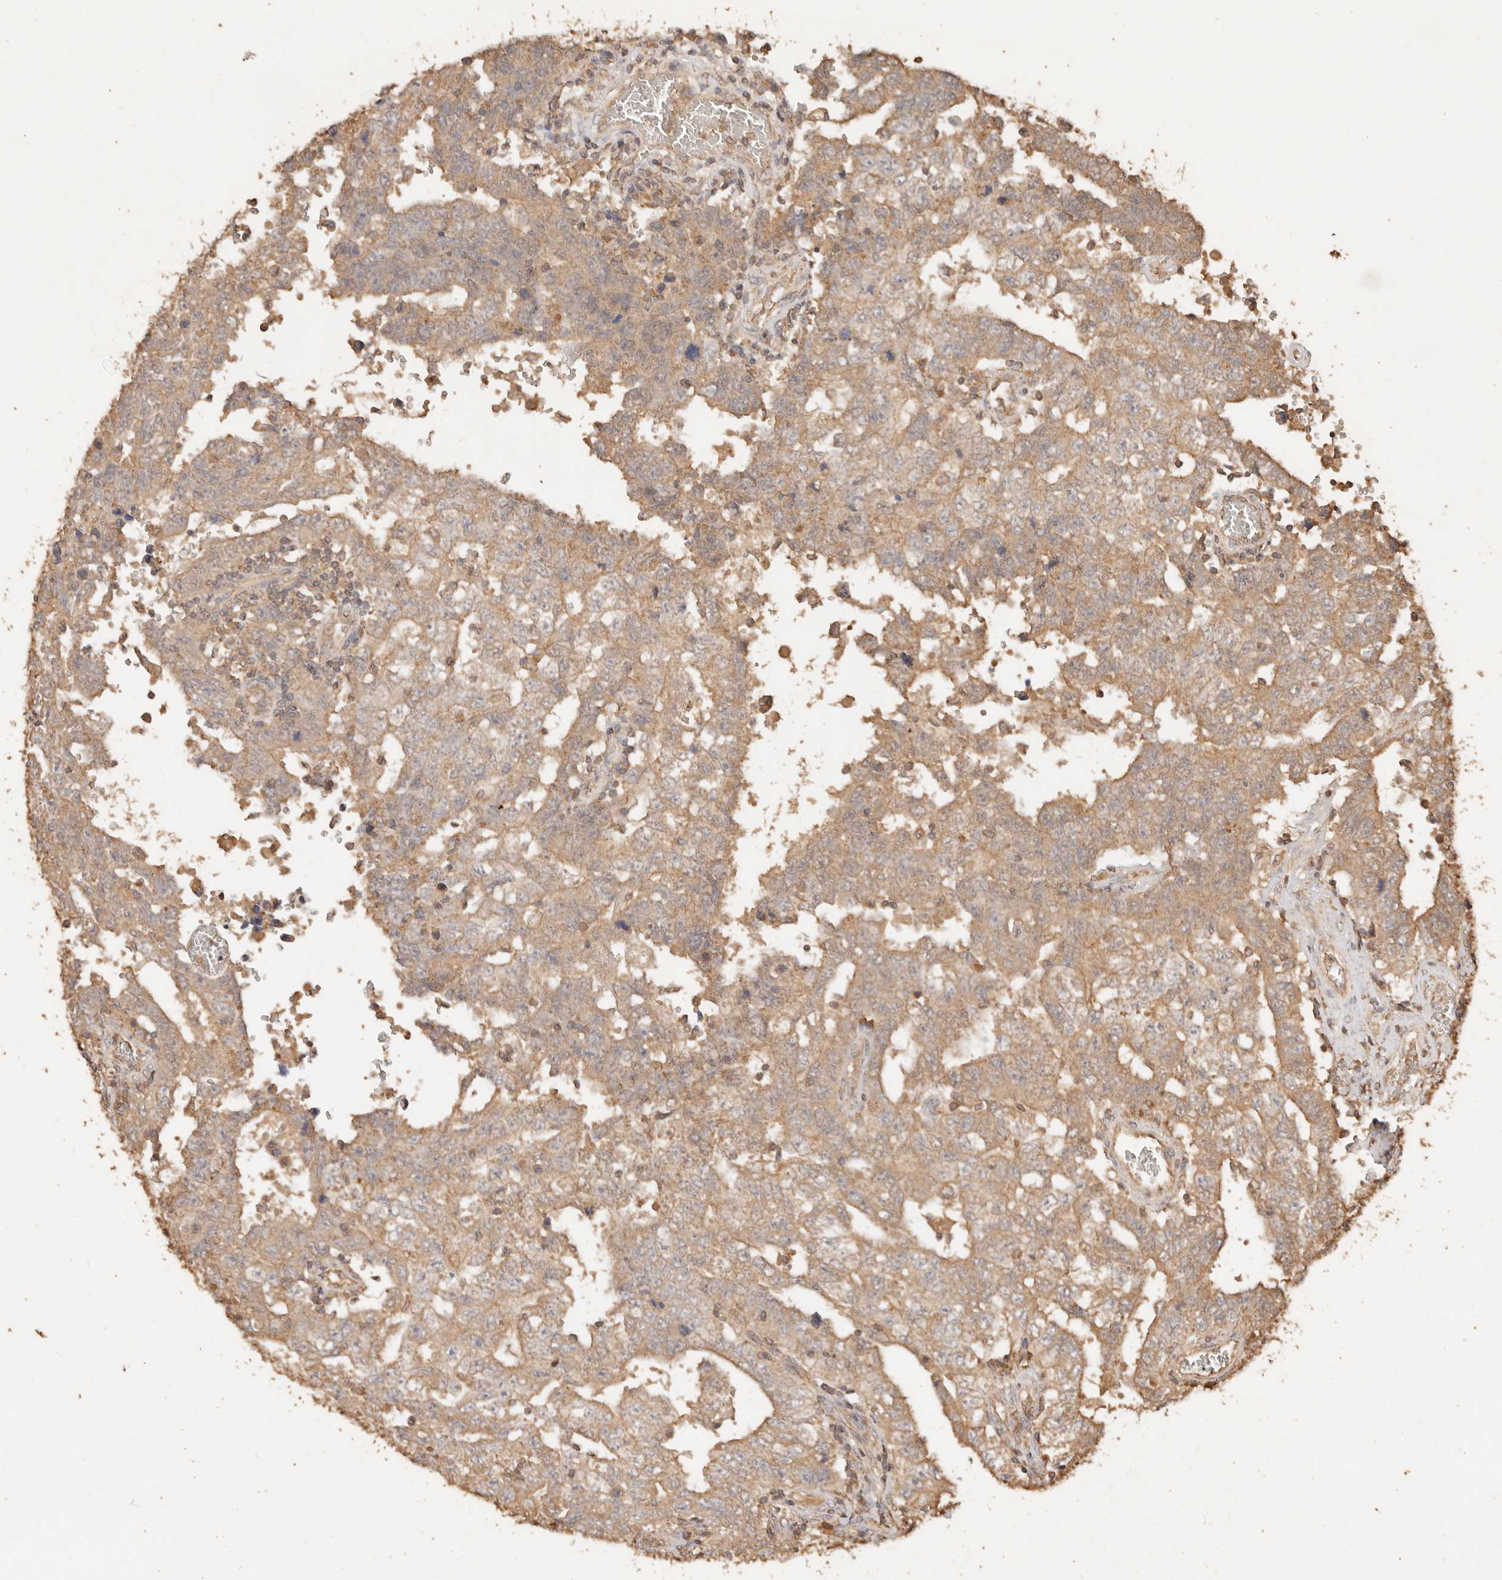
{"staining": {"intensity": "moderate", "quantity": "25%-75%", "location": "cytoplasmic/membranous"}, "tissue": "testis cancer", "cell_type": "Tumor cells", "image_type": "cancer", "snomed": [{"axis": "morphology", "description": "Carcinoma, Embryonal, NOS"}, {"axis": "topography", "description": "Testis"}], "caption": "Testis cancer (embryonal carcinoma) stained with a protein marker displays moderate staining in tumor cells.", "gene": "FAM180B", "patient": {"sex": "male", "age": 26}}